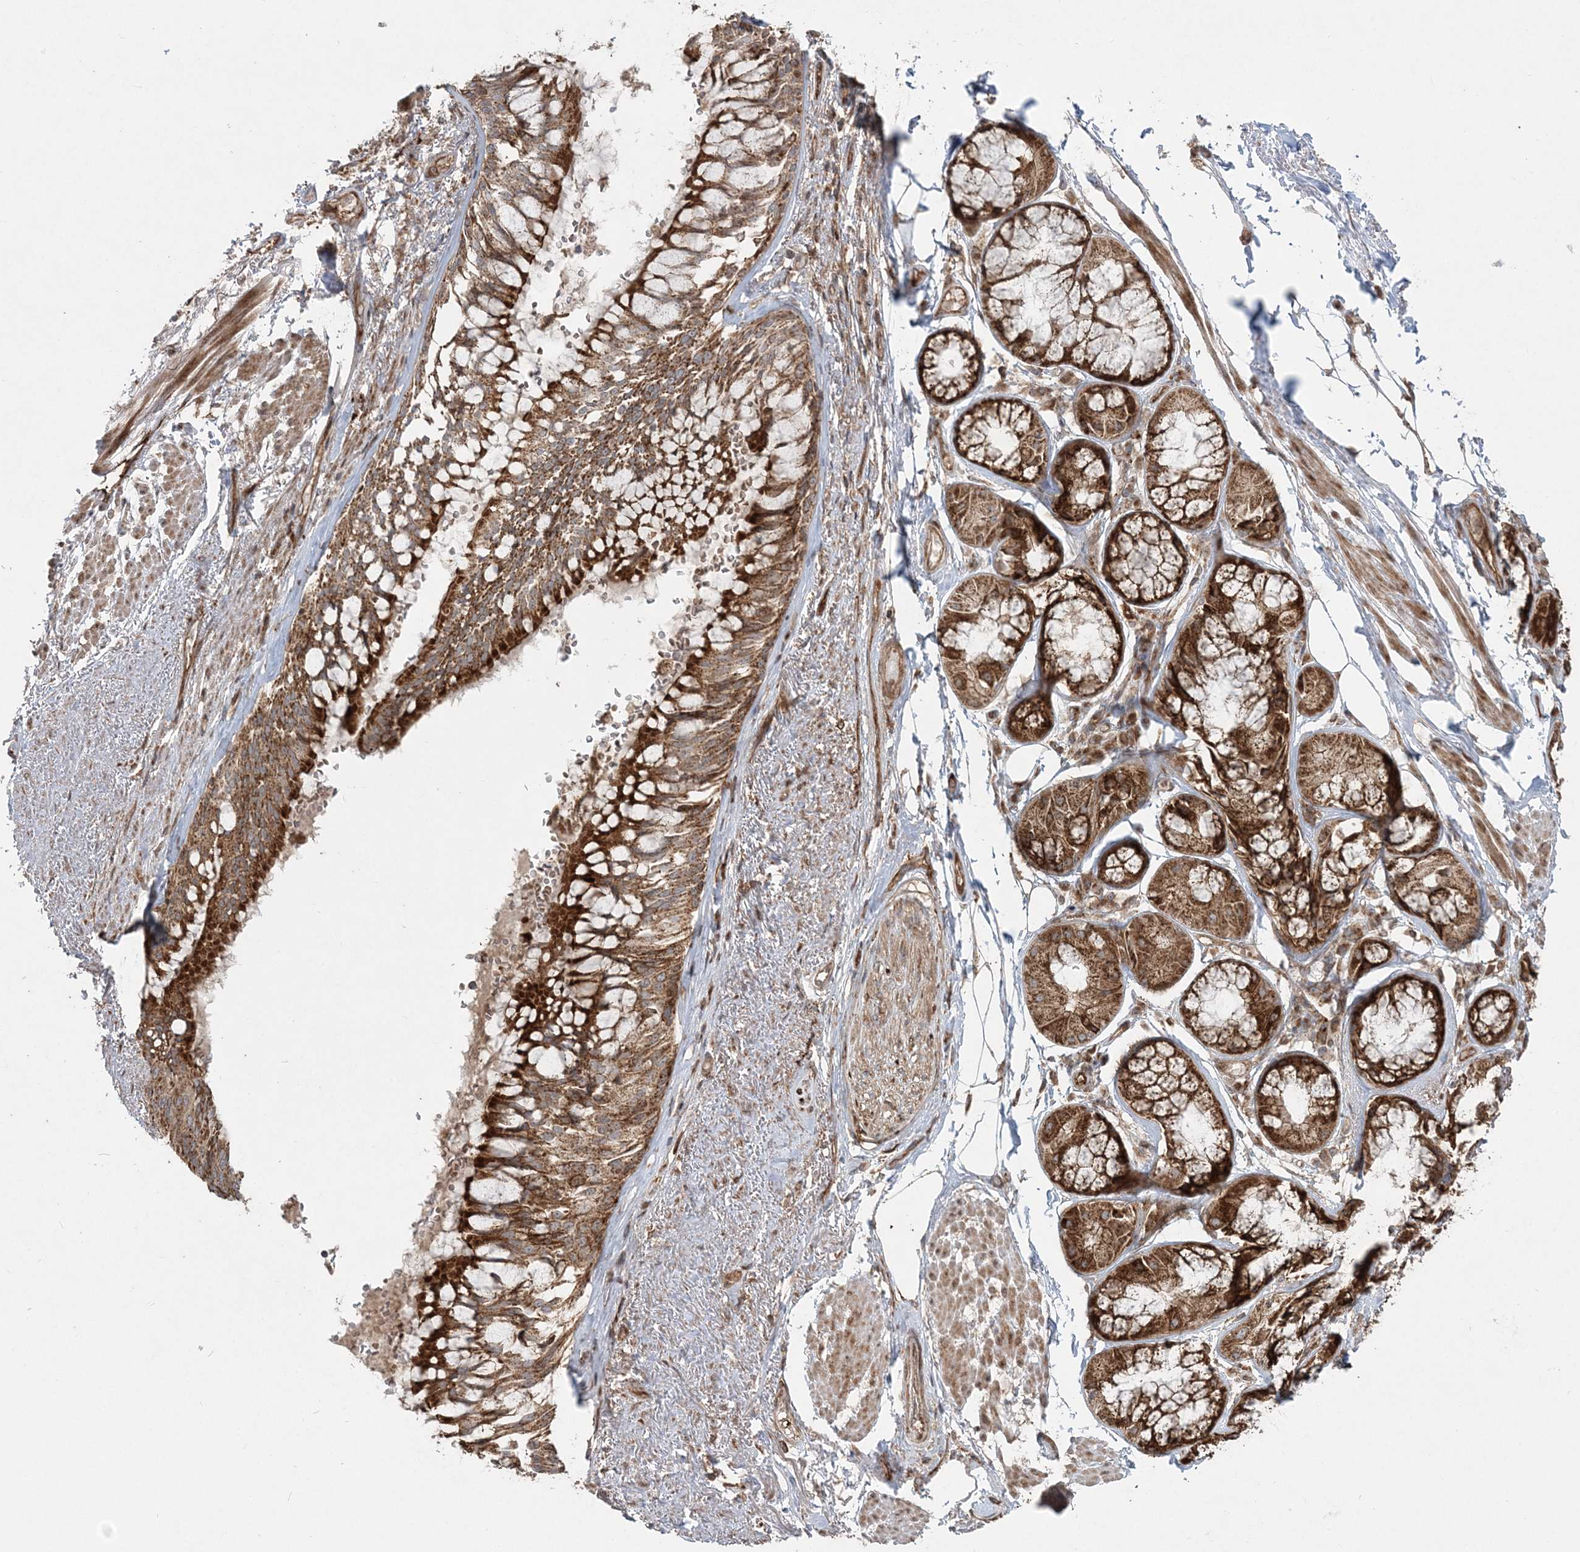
{"staining": {"intensity": "moderate", "quantity": ">75%", "location": "cytoplasmic/membranous"}, "tissue": "adipose tissue", "cell_type": "Adipocytes", "image_type": "normal", "snomed": [{"axis": "morphology", "description": "Normal tissue, NOS"}, {"axis": "topography", "description": "Bronchus"}], "caption": "The photomicrograph demonstrates immunohistochemical staining of unremarkable adipose tissue. There is moderate cytoplasmic/membranous positivity is seen in approximately >75% of adipocytes.", "gene": "LRPPRC", "patient": {"sex": "male", "age": 66}}